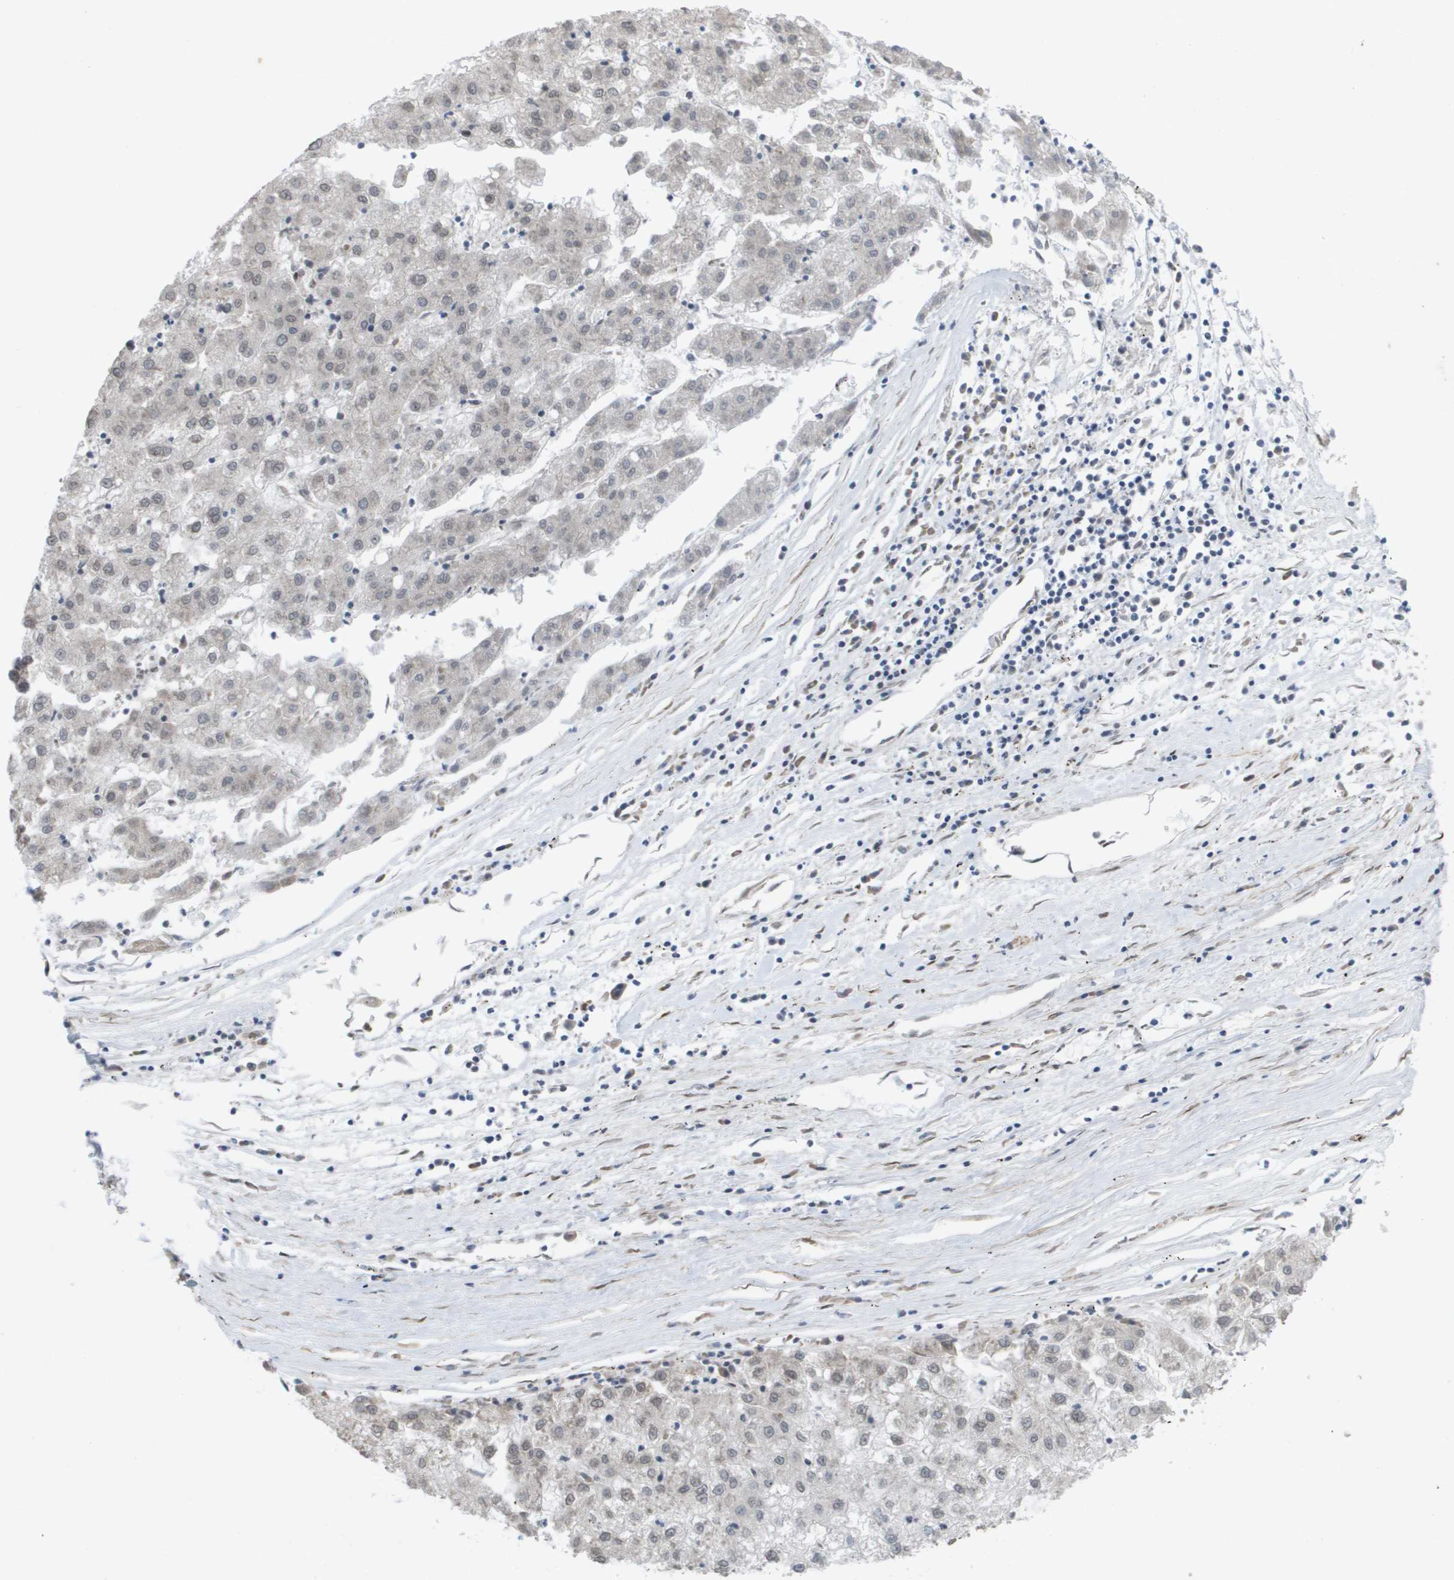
{"staining": {"intensity": "weak", "quantity": "<25%", "location": "nuclear"}, "tissue": "liver cancer", "cell_type": "Tumor cells", "image_type": "cancer", "snomed": [{"axis": "morphology", "description": "Carcinoma, Hepatocellular, NOS"}, {"axis": "topography", "description": "Liver"}], "caption": "Image shows no significant protein staining in tumor cells of hepatocellular carcinoma (liver).", "gene": "CDT1", "patient": {"sex": "male", "age": 72}}